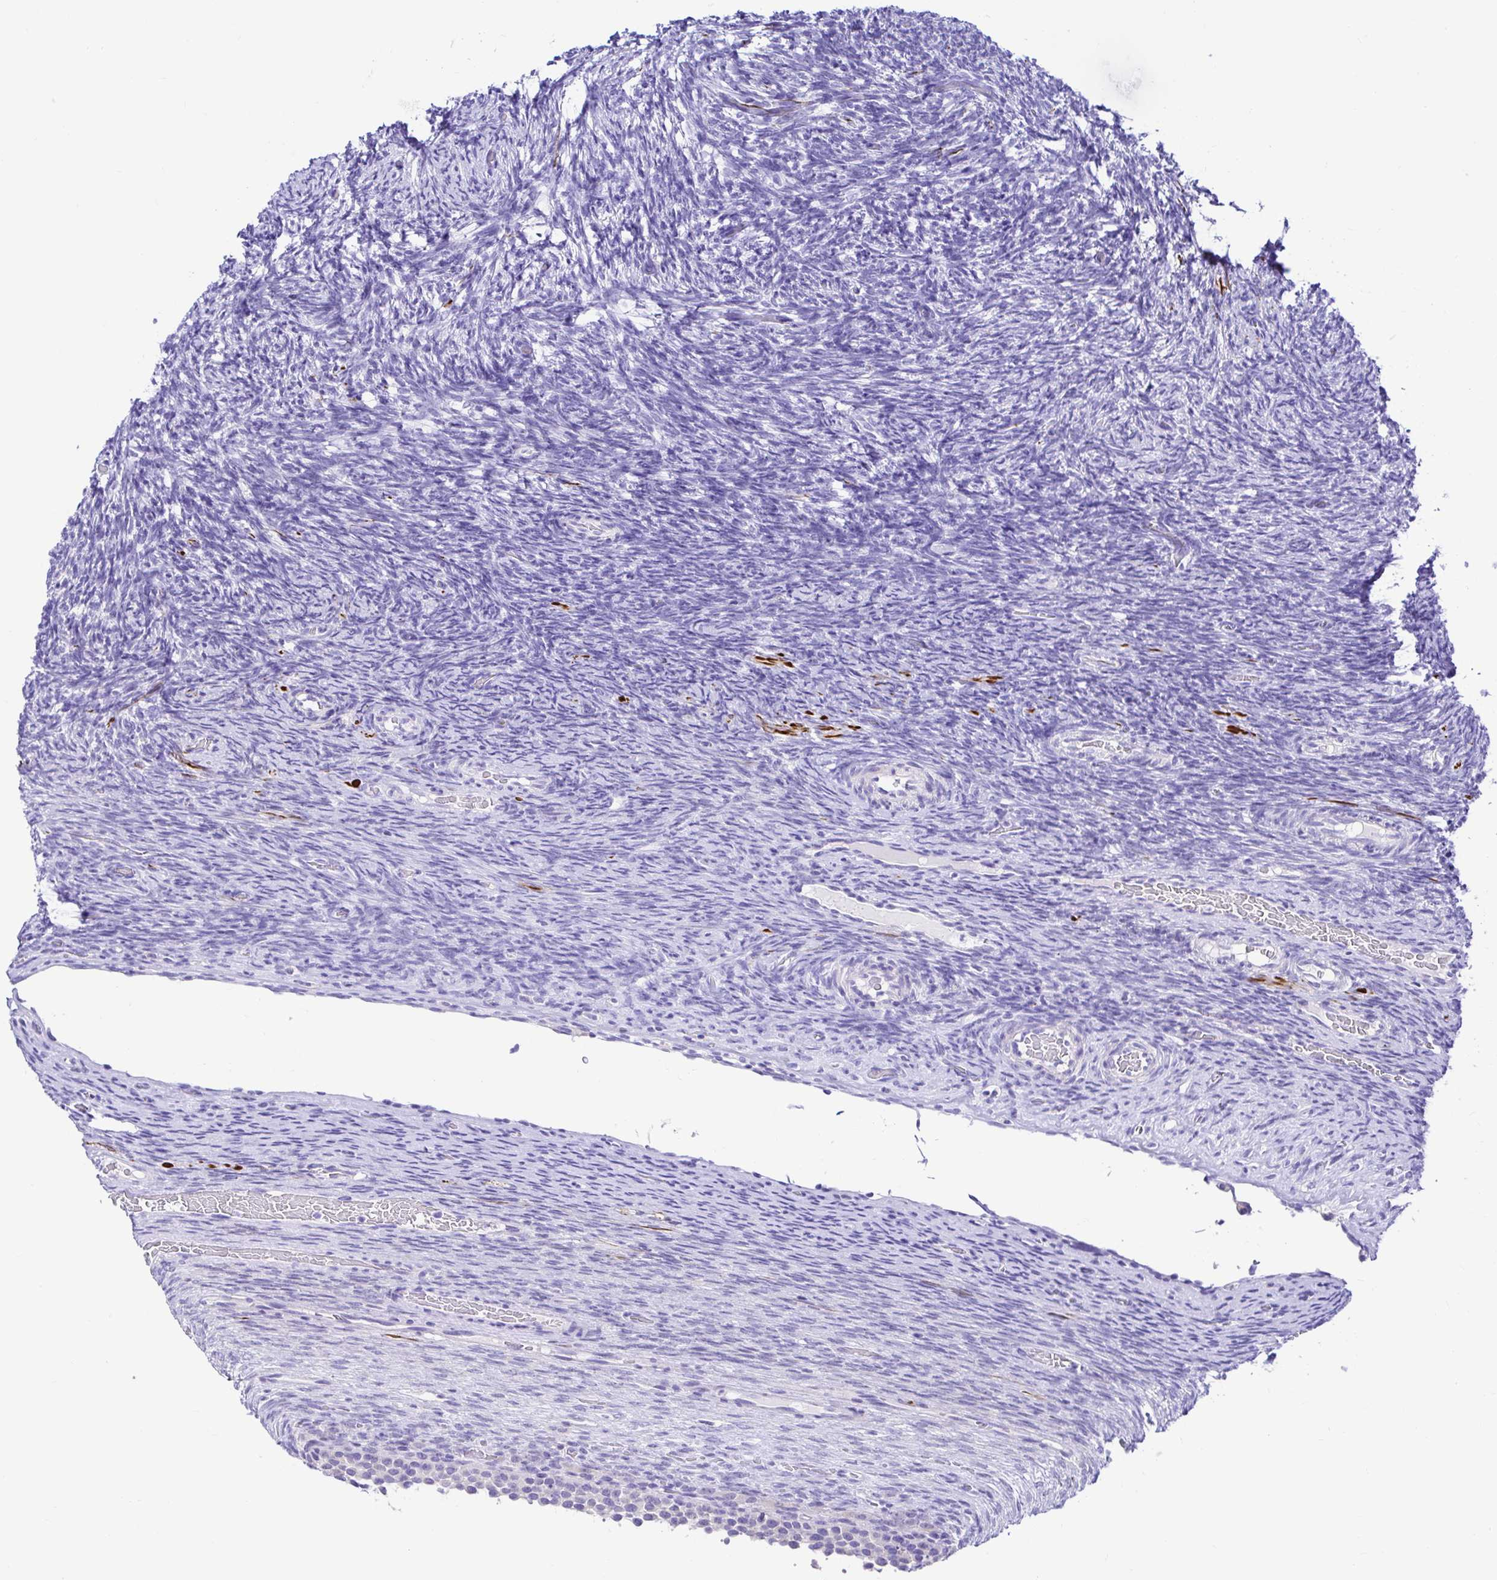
{"staining": {"intensity": "negative", "quantity": "none", "location": "none"}, "tissue": "ovary", "cell_type": "Follicle cells", "image_type": "normal", "snomed": [{"axis": "morphology", "description": "Normal tissue, NOS"}, {"axis": "topography", "description": "Ovary"}], "caption": "An image of human ovary is negative for staining in follicle cells. Brightfield microscopy of immunohistochemistry (IHC) stained with DAB (brown) and hematoxylin (blue), captured at high magnification.", "gene": "BACE2", "patient": {"sex": "female", "age": 34}}